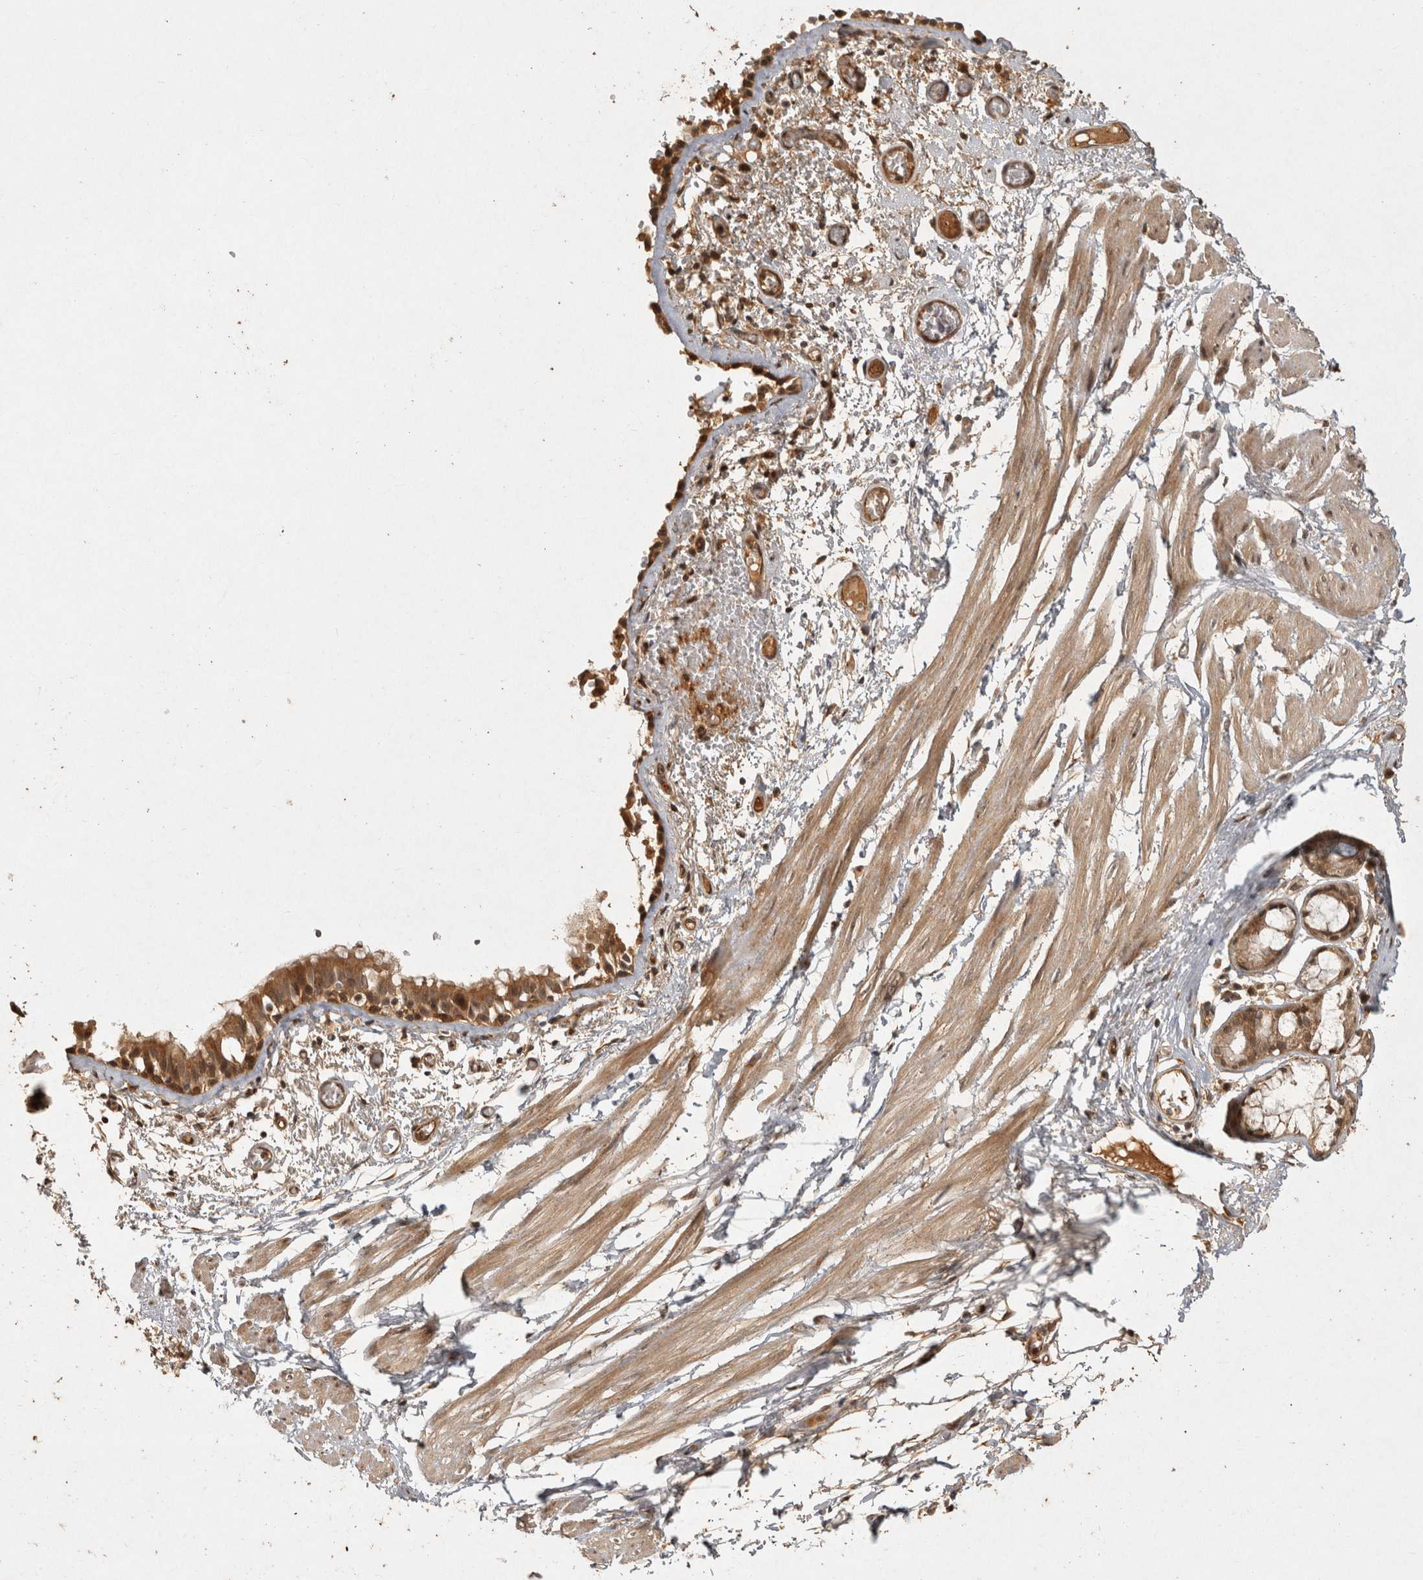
{"staining": {"intensity": "moderate", "quantity": ">75%", "location": "cytoplasmic/membranous"}, "tissue": "bronchus", "cell_type": "Respiratory epithelial cells", "image_type": "normal", "snomed": [{"axis": "morphology", "description": "Normal tissue, NOS"}, {"axis": "topography", "description": "Bronchus"}, {"axis": "topography", "description": "Lung"}], "caption": "An image of bronchus stained for a protein displays moderate cytoplasmic/membranous brown staining in respiratory epithelial cells.", "gene": "CAMSAP2", "patient": {"sex": "male", "age": 56}}